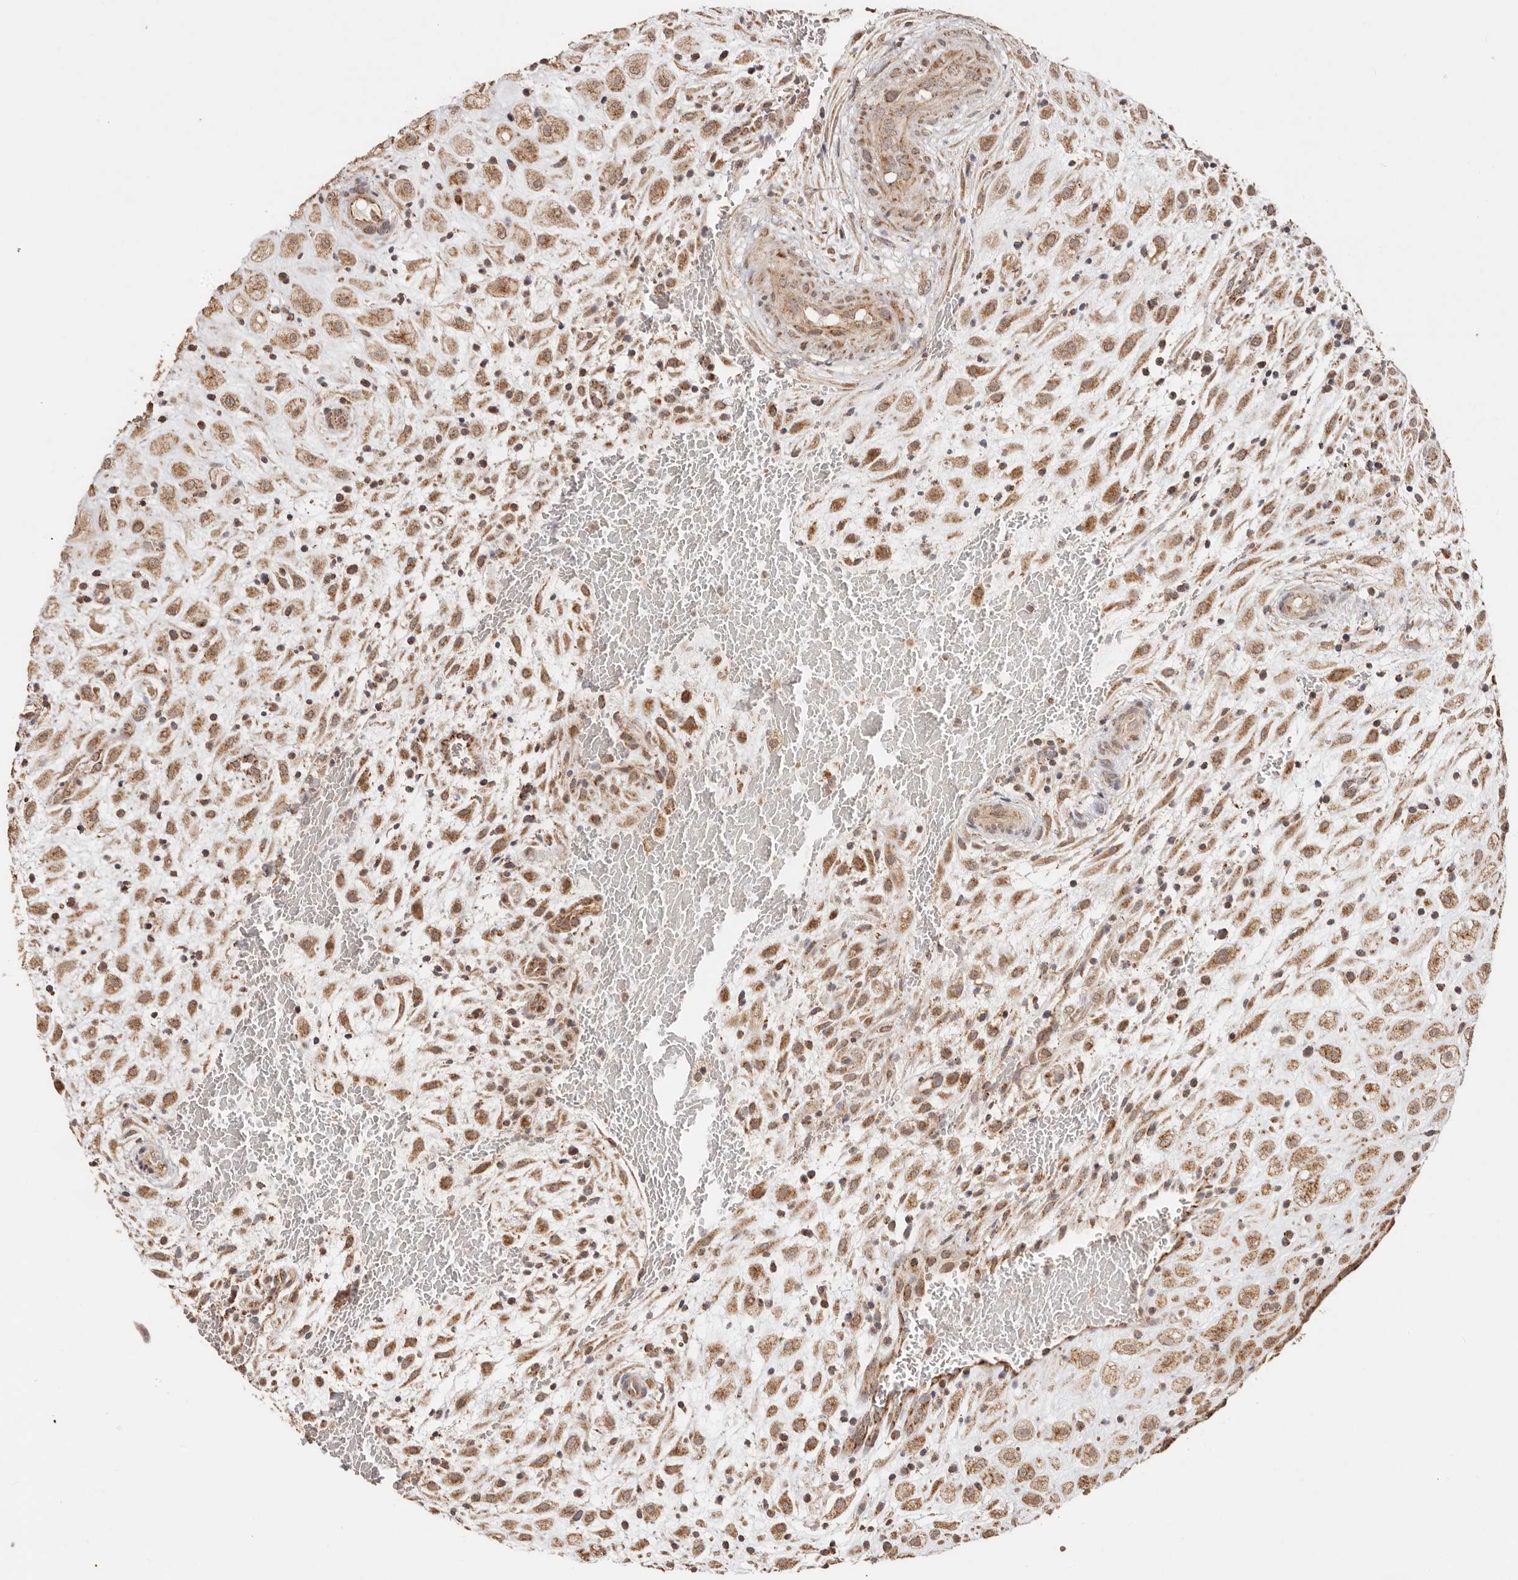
{"staining": {"intensity": "moderate", "quantity": ">75%", "location": "cytoplasmic/membranous"}, "tissue": "placenta", "cell_type": "Decidual cells", "image_type": "normal", "snomed": [{"axis": "morphology", "description": "Normal tissue, NOS"}, {"axis": "topography", "description": "Placenta"}], "caption": "Decidual cells display medium levels of moderate cytoplasmic/membranous positivity in approximately >75% of cells in benign human placenta.", "gene": "NDUFB11", "patient": {"sex": "female", "age": 35}}